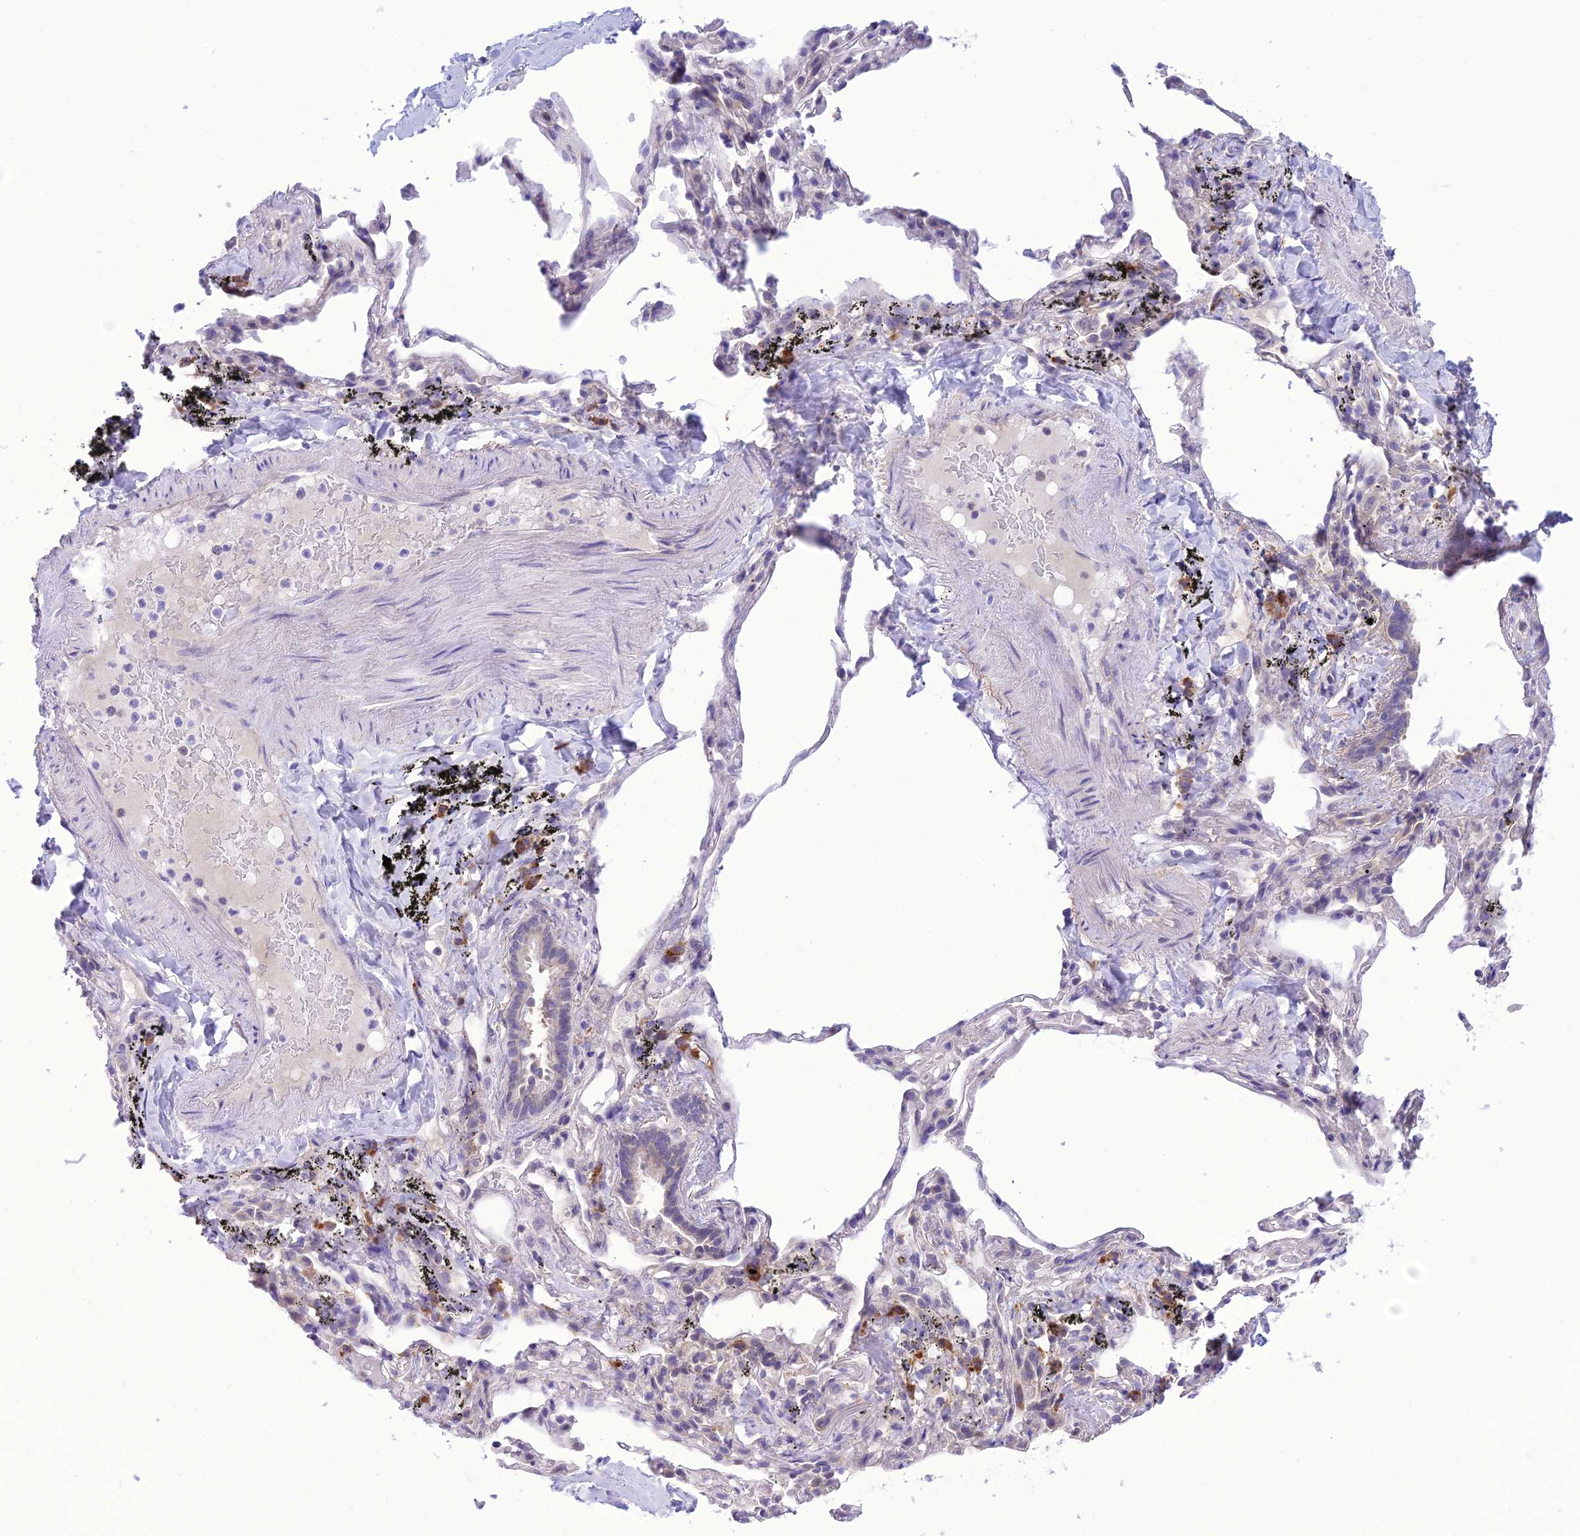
{"staining": {"intensity": "negative", "quantity": "none", "location": "none"}, "tissue": "adipose tissue", "cell_type": "Adipocytes", "image_type": "normal", "snomed": [{"axis": "morphology", "description": "Normal tissue, NOS"}, {"axis": "topography", "description": "Lymph node"}, {"axis": "topography", "description": "Bronchus"}], "caption": "The immunohistochemistry (IHC) photomicrograph has no significant expression in adipocytes of adipose tissue. Brightfield microscopy of immunohistochemistry (IHC) stained with DAB (3,3'-diaminobenzidine) (brown) and hematoxylin (blue), captured at high magnification.", "gene": "RNF126", "patient": {"sex": "male", "age": 63}}